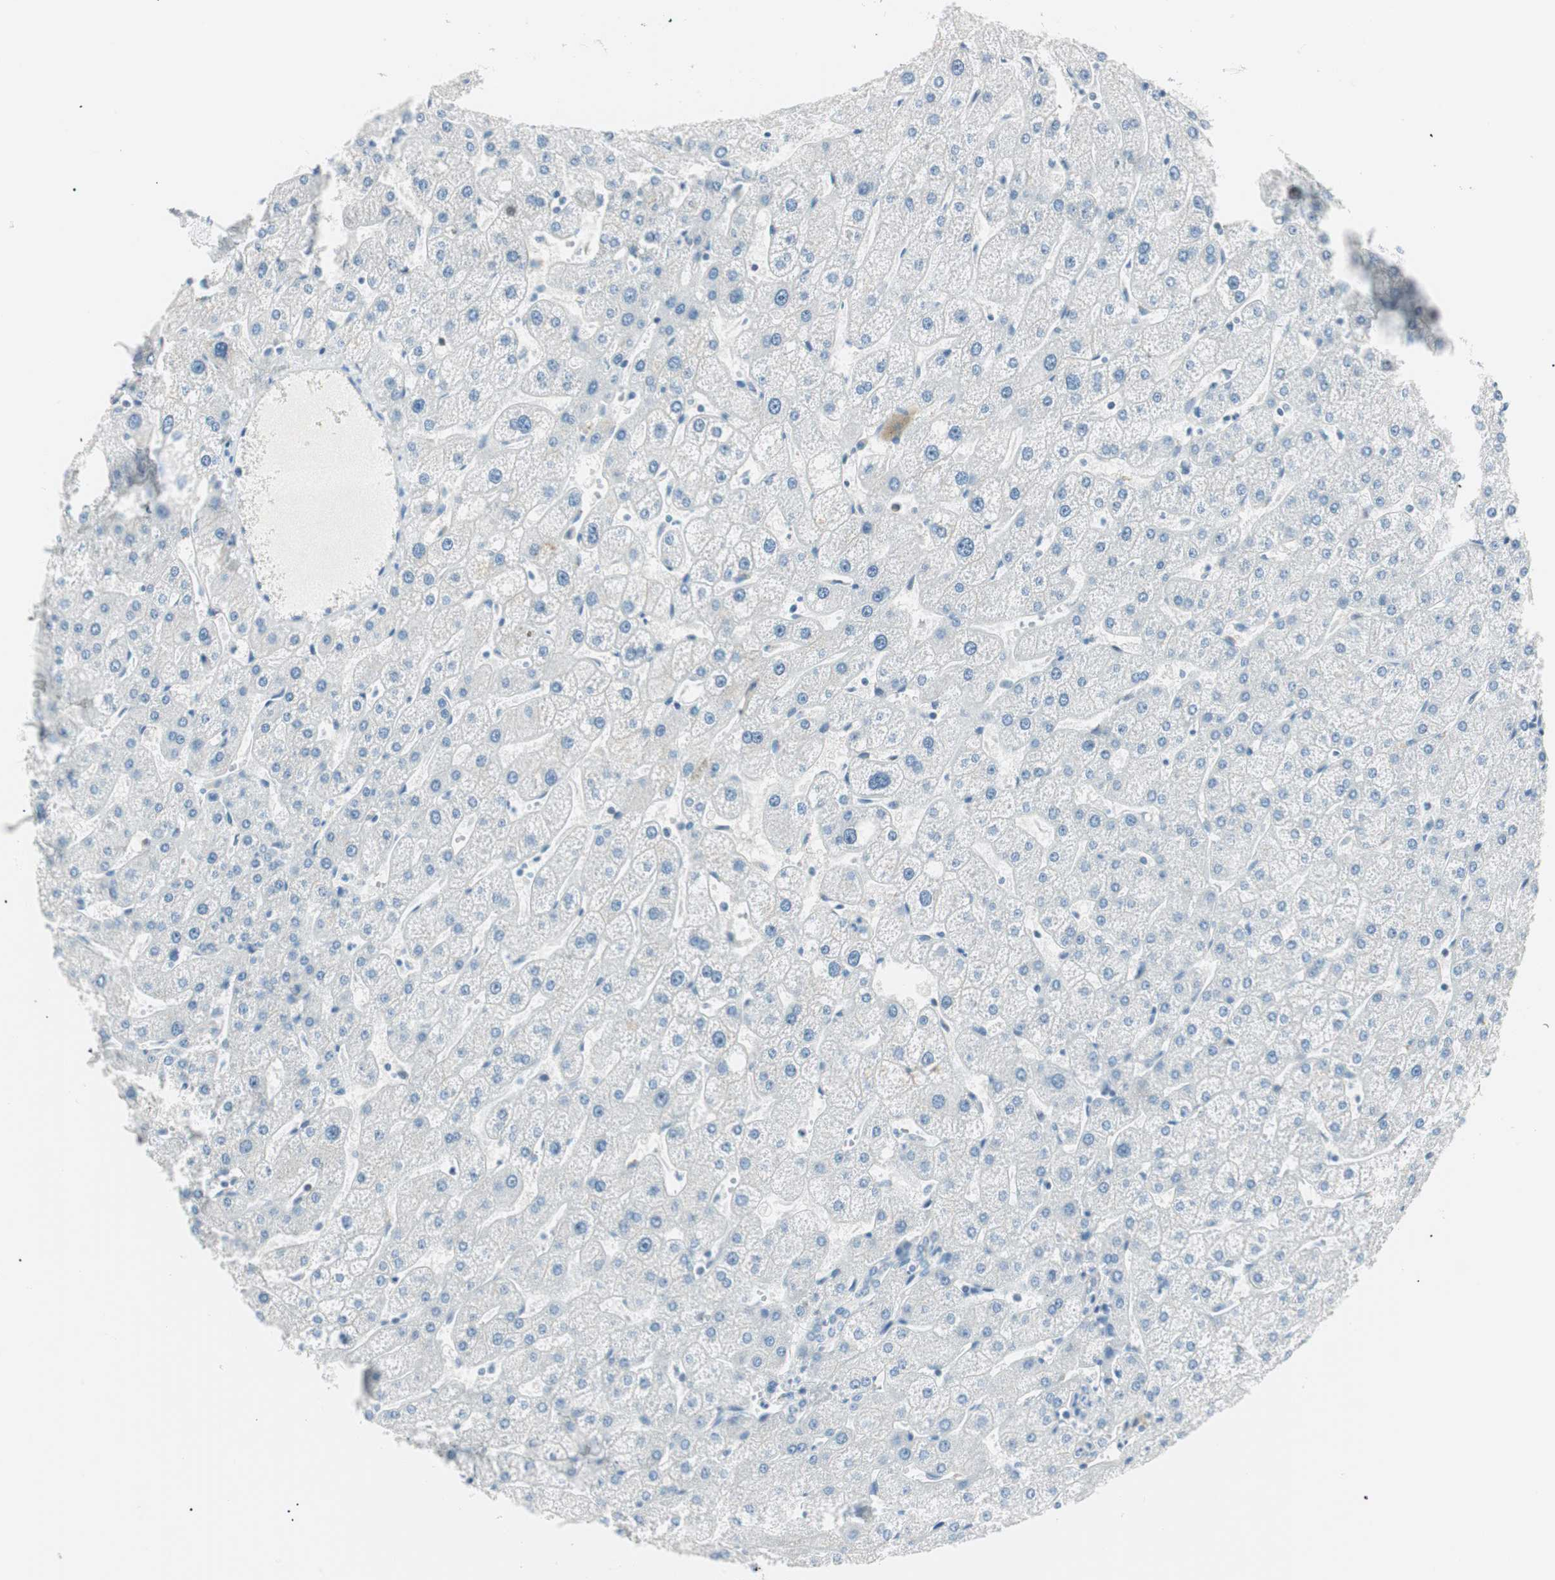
{"staining": {"intensity": "negative", "quantity": "none", "location": "none"}, "tissue": "liver", "cell_type": "Cholangiocytes", "image_type": "normal", "snomed": [{"axis": "morphology", "description": "Normal tissue, NOS"}, {"axis": "topography", "description": "Liver"}], "caption": "This is an IHC image of benign liver. There is no staining in cholangiocytes.", "gene": "HOXB13", "patient": {"sex": "male", "age": 67}}